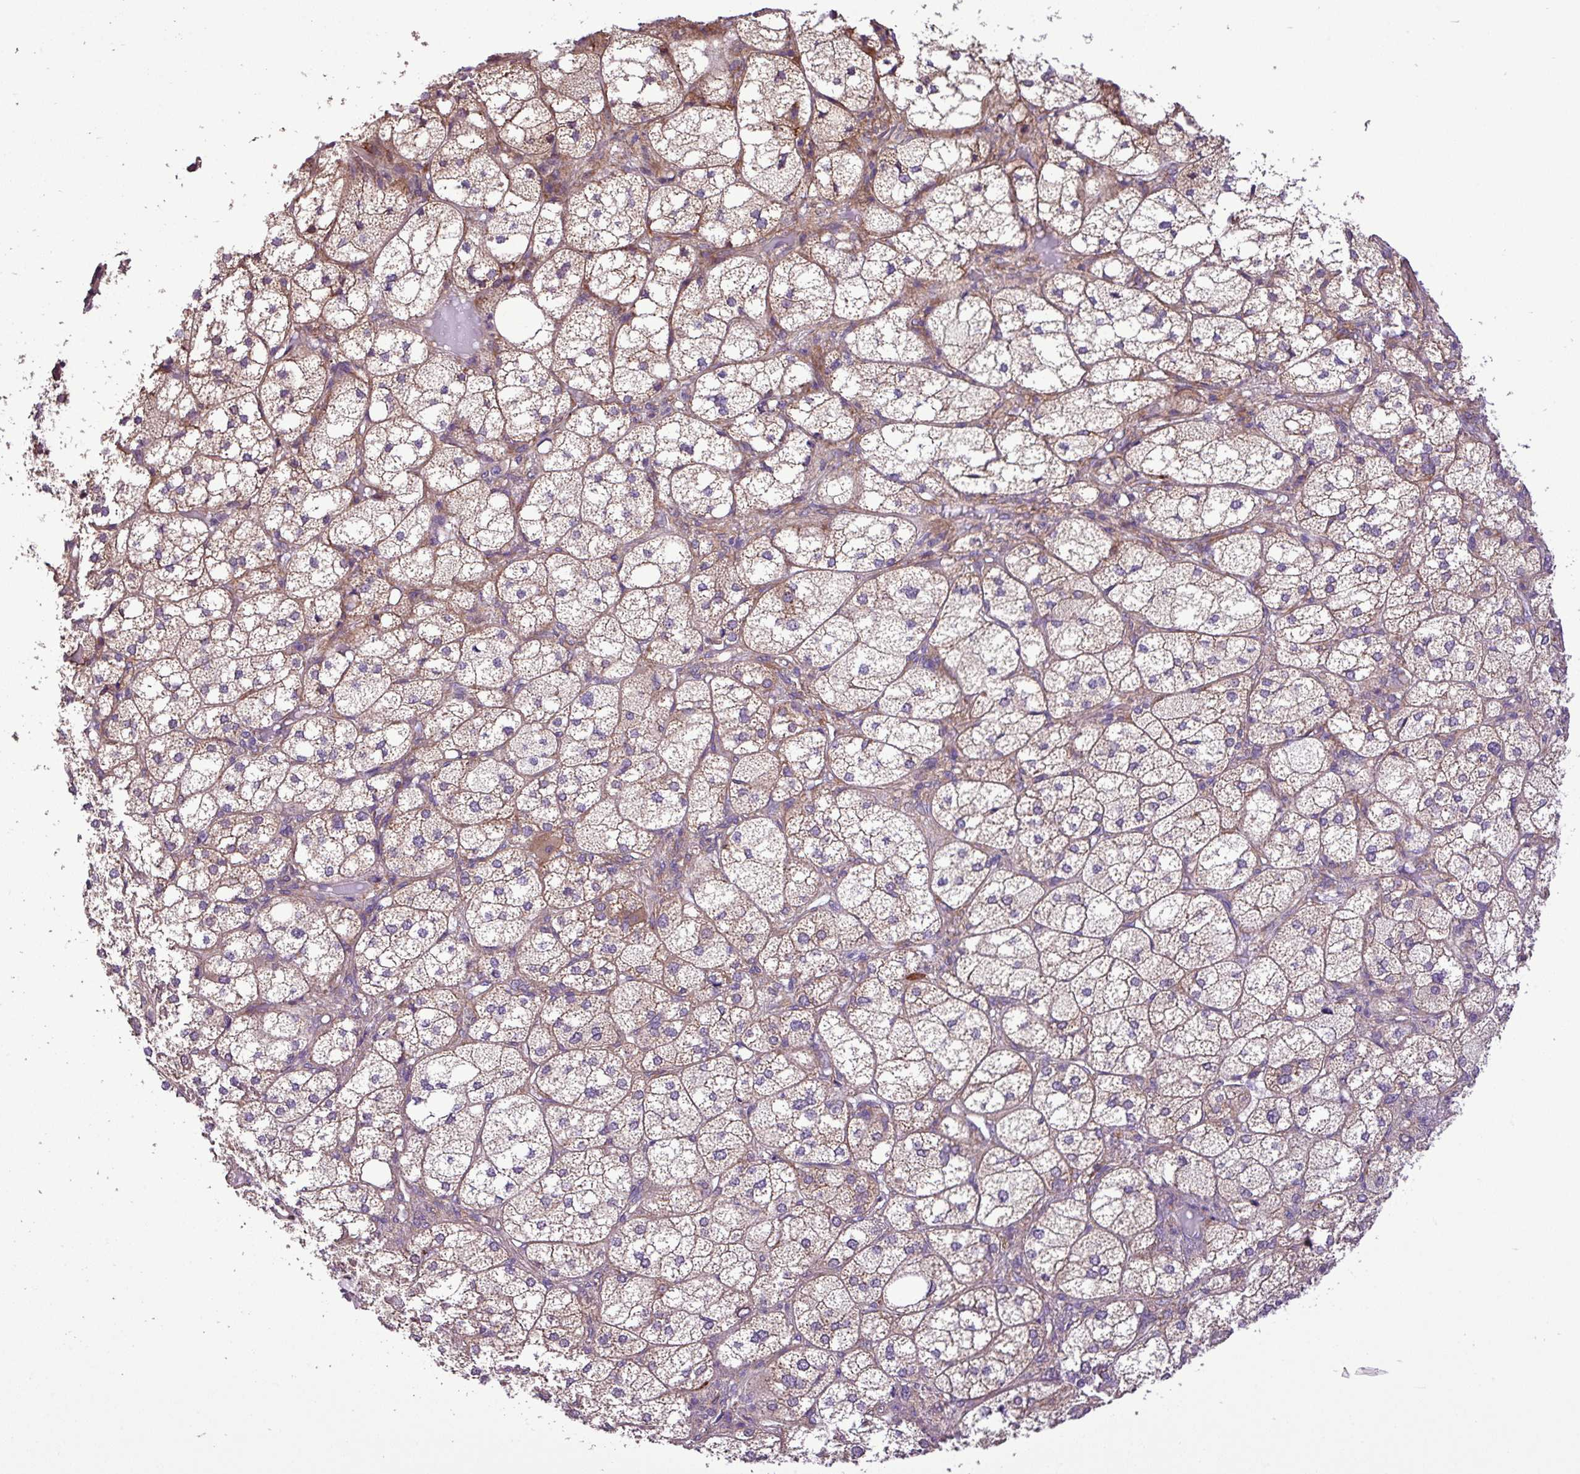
{"staining": {"intensity": "moderate", "quantity": "25%-75%", "location": "cytoplasmic/membranous"}, "tissue": "adrenal gland", "cell_type": "Glandular cells", "image_type": "normal", "snomed": [{"axis": "morphology", "description": "Normal tissue, NOS"}, {"axis": "topography", "description": "Adrenal gland"}], "caption": "A photomicrograph showing moderate cytoplasmic/membranous expression in approximately 25%-75% of glandular cells in benign adrenal gland, as visualized by brown immunohistochemical staining.", "gene": "RPL13", "patient": {"sex": "female", "age": 61}}